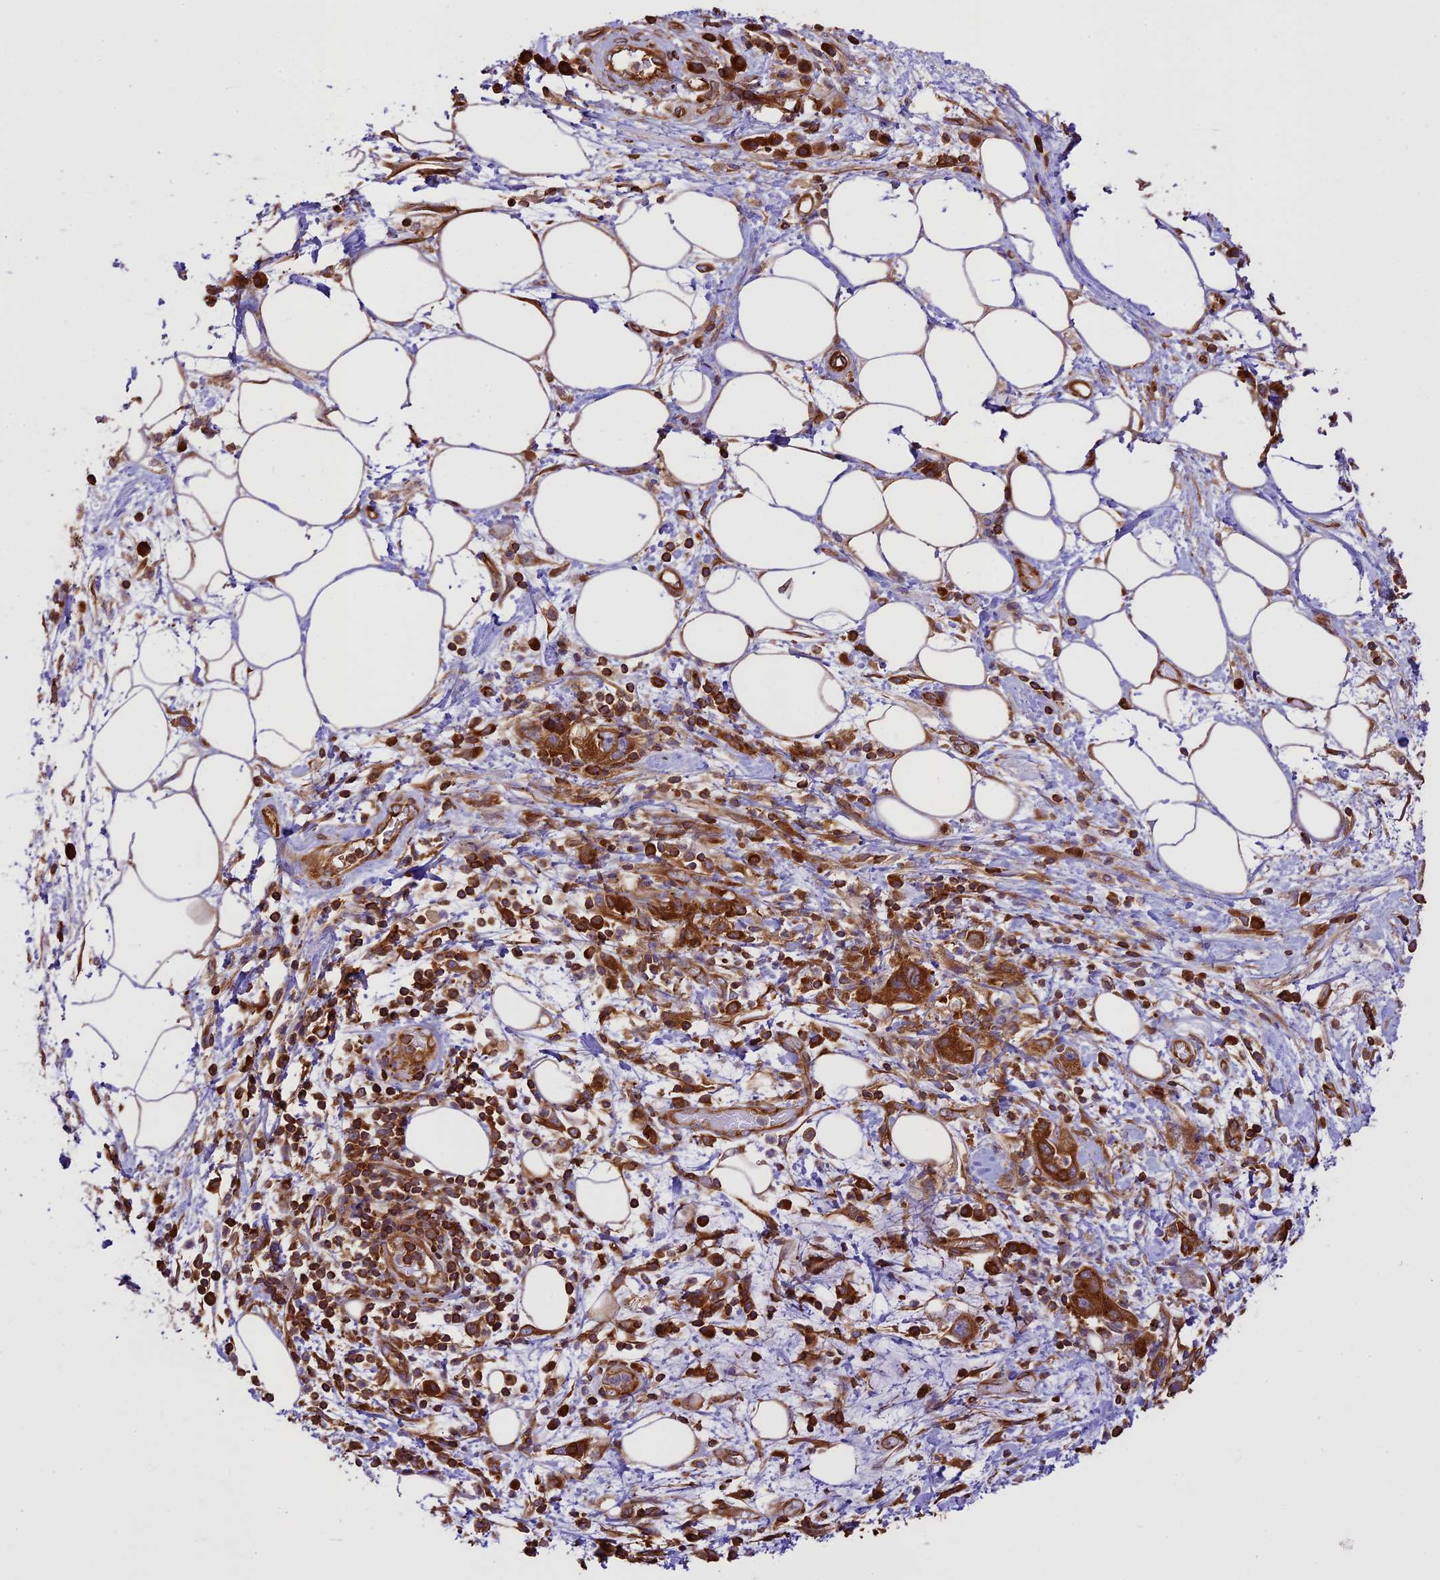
{"staining": {"intensity": "strong", "quantity": ">75%", "location": "cytoplasmic/membranous"}, "tissue": "pancreatic cancer", "cell_type": "Tumor cells", "image_type": "cancer", "snomed": [{"axis": "morphology", "description": "Adenocarcinoma, NOS"}, {"axis": "topography", "description": "Pancreas"}], "caption": "The photomicrograph demonstrates immunohistochemical staining of pancreatic cancer. There is strong cytoplasmic/membranous staining is present in approximately >75% of tumor cells.", "gene": "KARS1", "patient": {"sex": "female", "age": 73}}